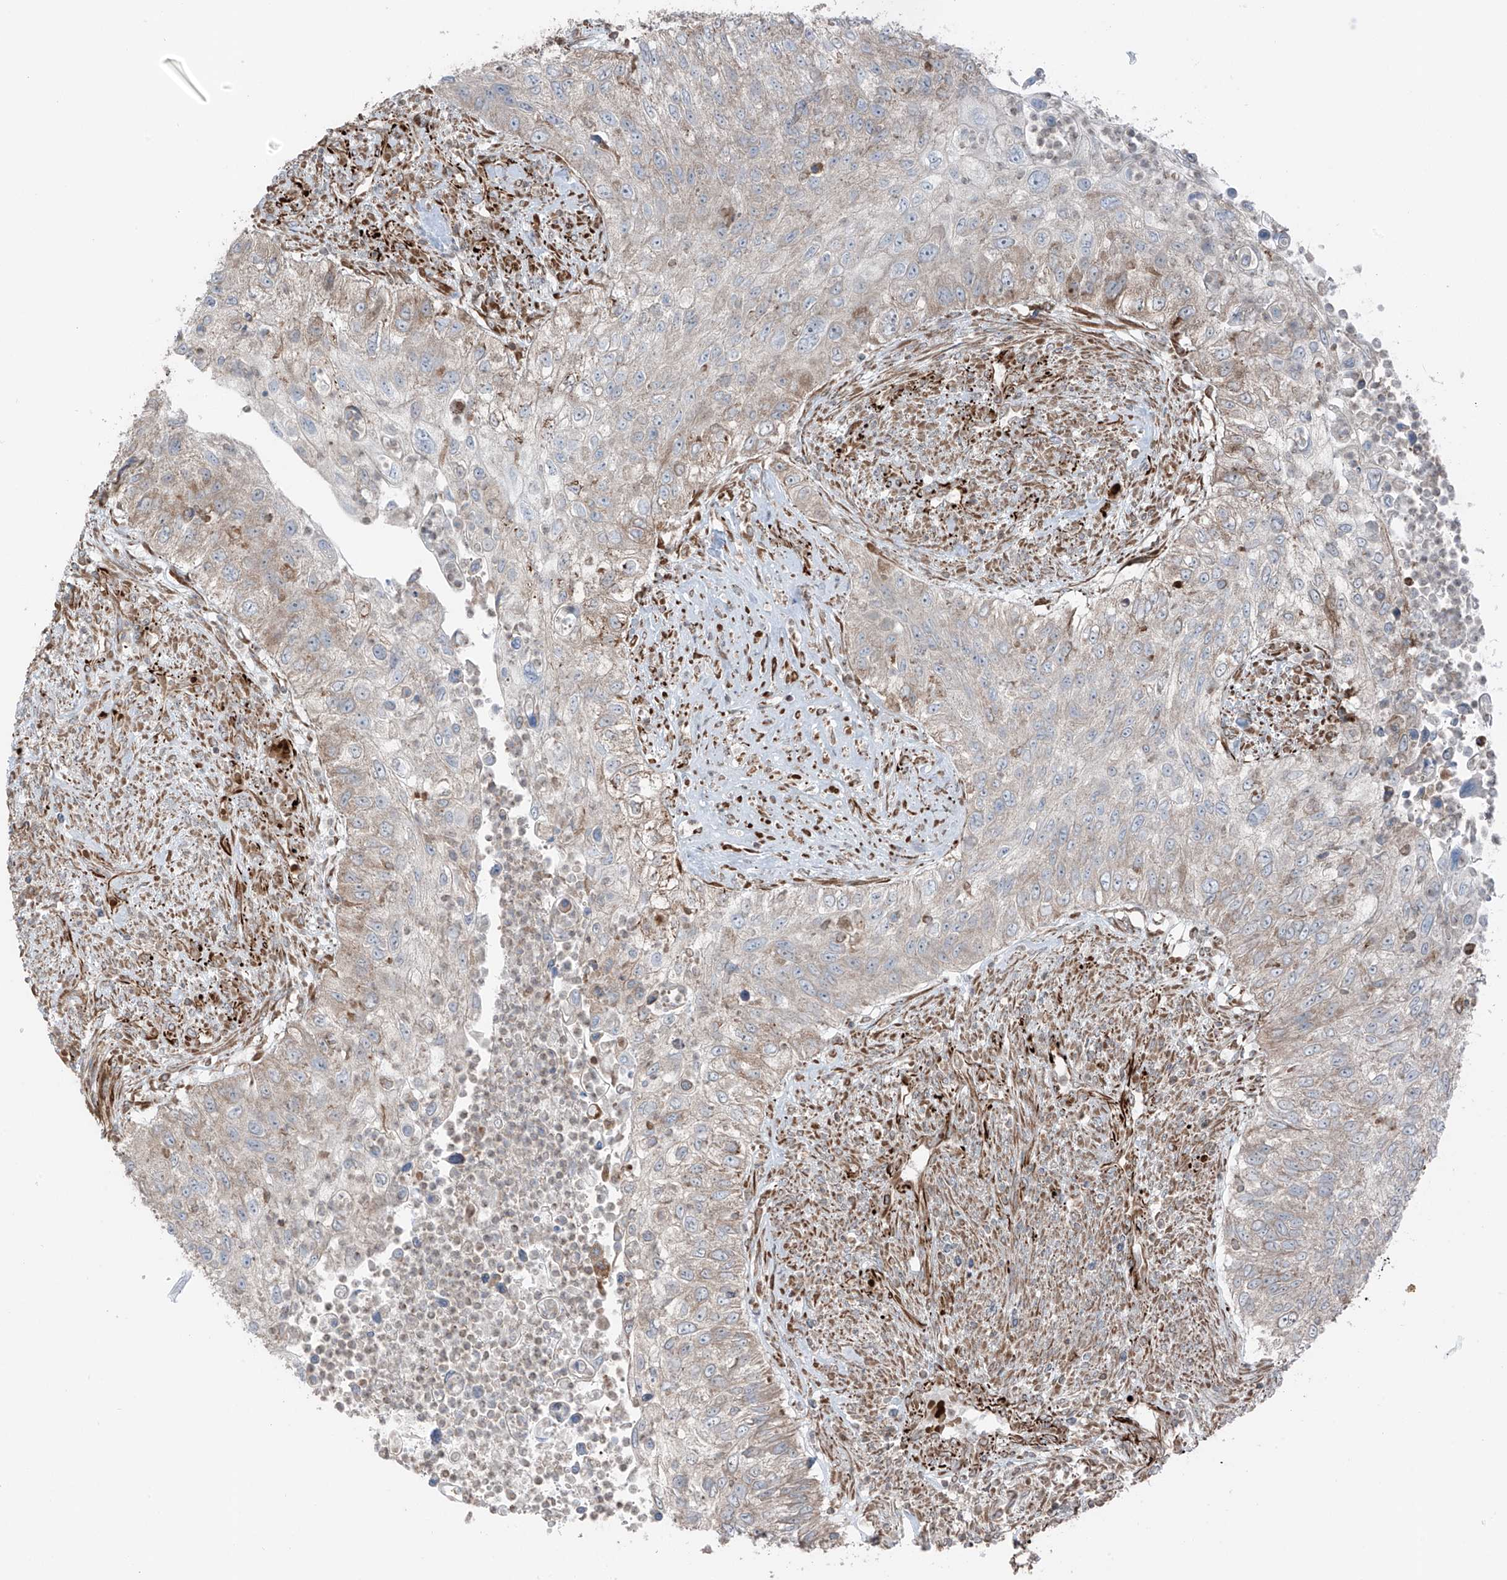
{"staining": {"intensity": "weak", "quantity": "25%-75%", "location": "cytoplasmic/membranous"}, "tissue": "urothelial cancer", "cell_type": "Tumor cells", "image_type": "cancer", "snomed": [{"axis": "morphology", "description": "Urothelial carcinoma, High grade"}, {"axis": "topography", "description": "Urinary bladder"}], "caption": "Brown immunohistochemical staining in human urothelial cancer exhibits weak cytoplasmic/membranous staining in approximately 25%-75% of tumor cells.", "gene": "ERLEC1", "patient": {"sex": "female", "age": 60}}